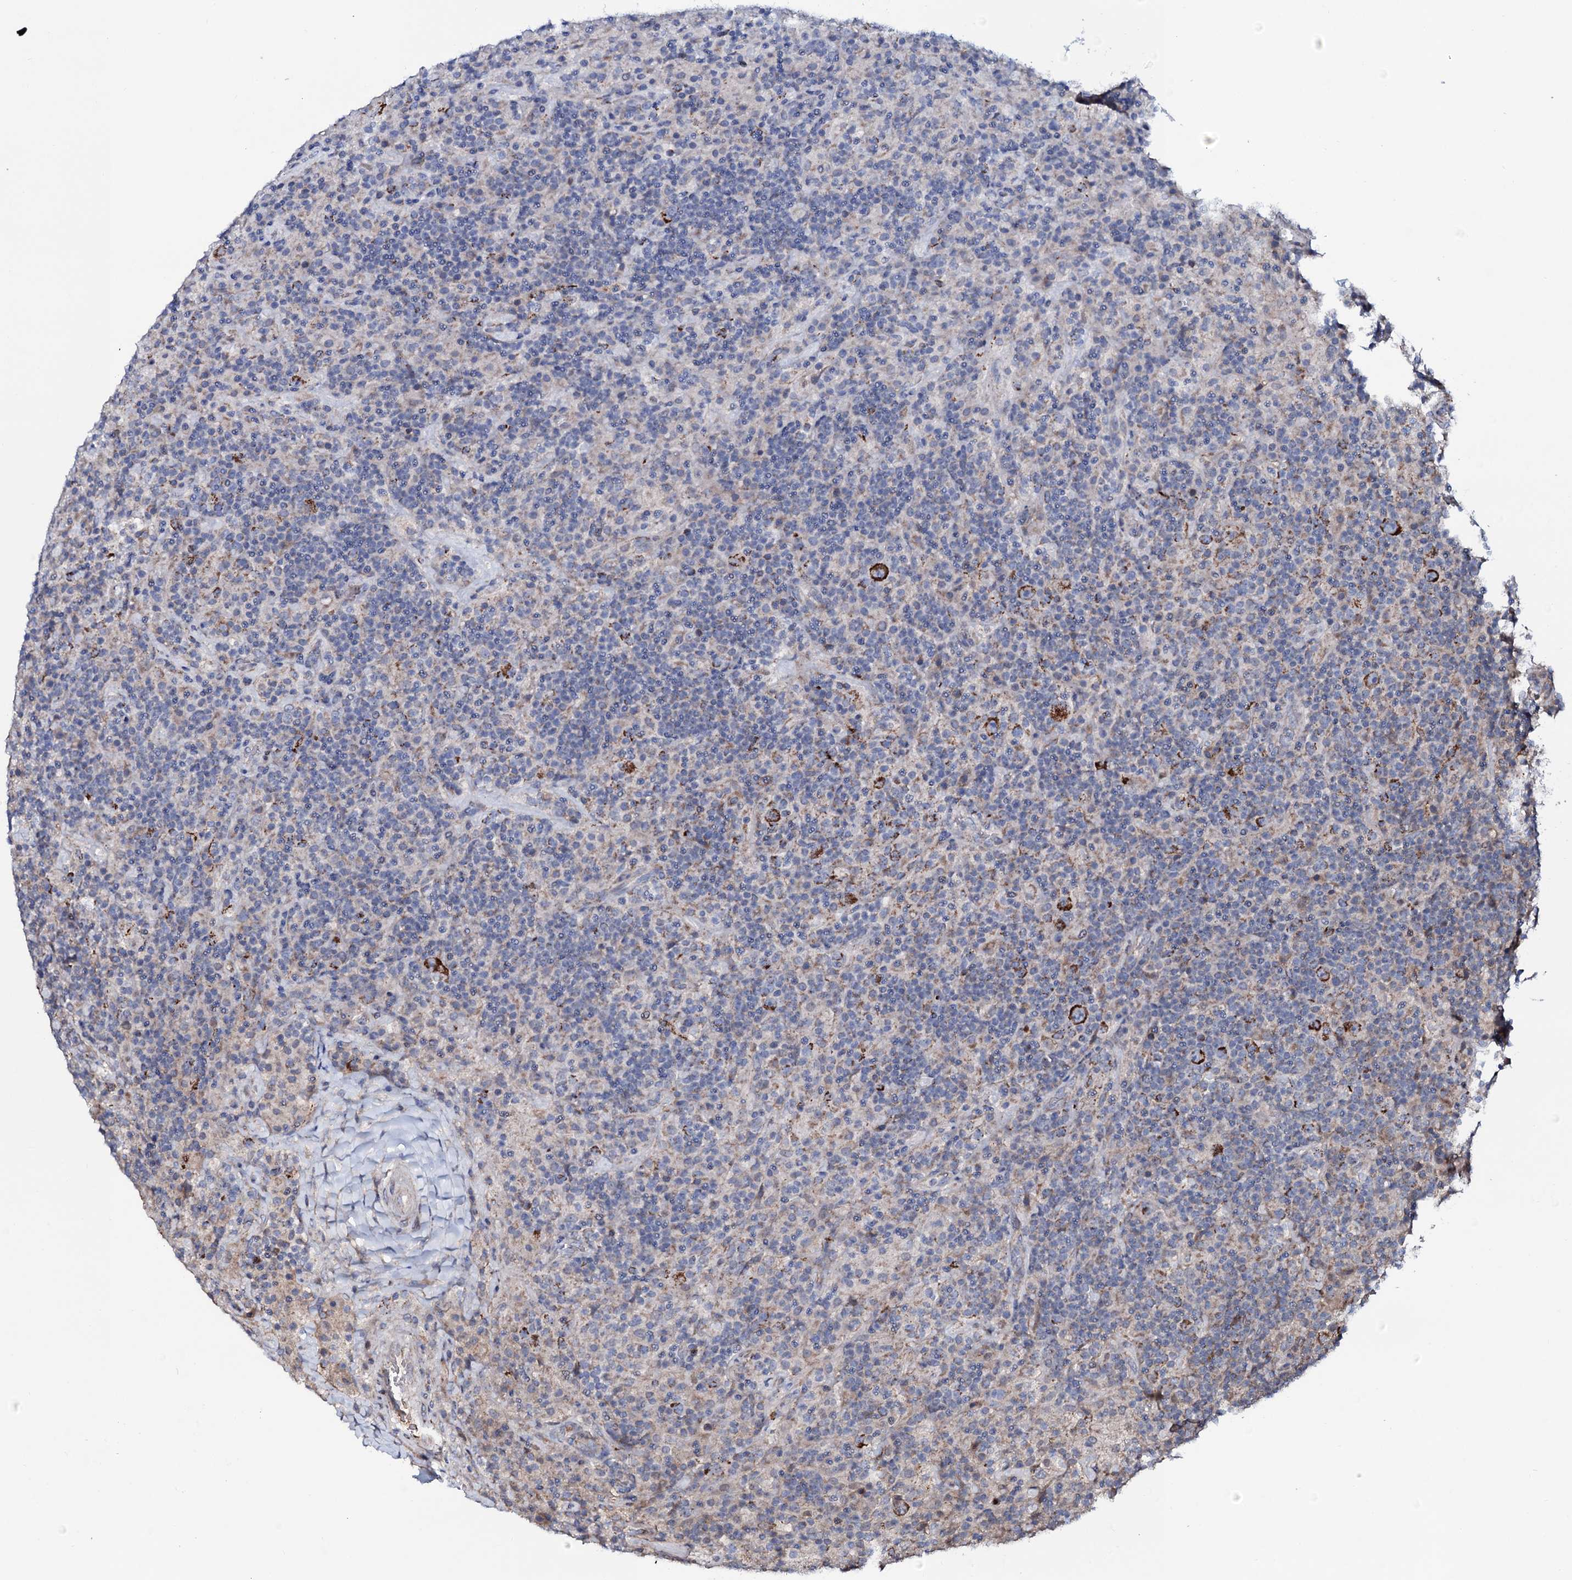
{"staining": {"intensity": "strong", "quantity": ">75%", "location": "cytoplasmic/membranous"}, "tissue": "lymphoma", "cell_type": "Tumor cells", "image_type": "cancer", "snomed": [{"axis": "morphology", "description": "Hodgkin's disease, NOS"}, {"axis": "topography", "description": "Lymph node"}], "caption": "A brown stain shows strong cytoplasmic/membranous staining of a protein in human Hodgkin's disease tumor cells.", "gene": "PPP1R3D", "patient": {"sex": "male", "age": 70}}